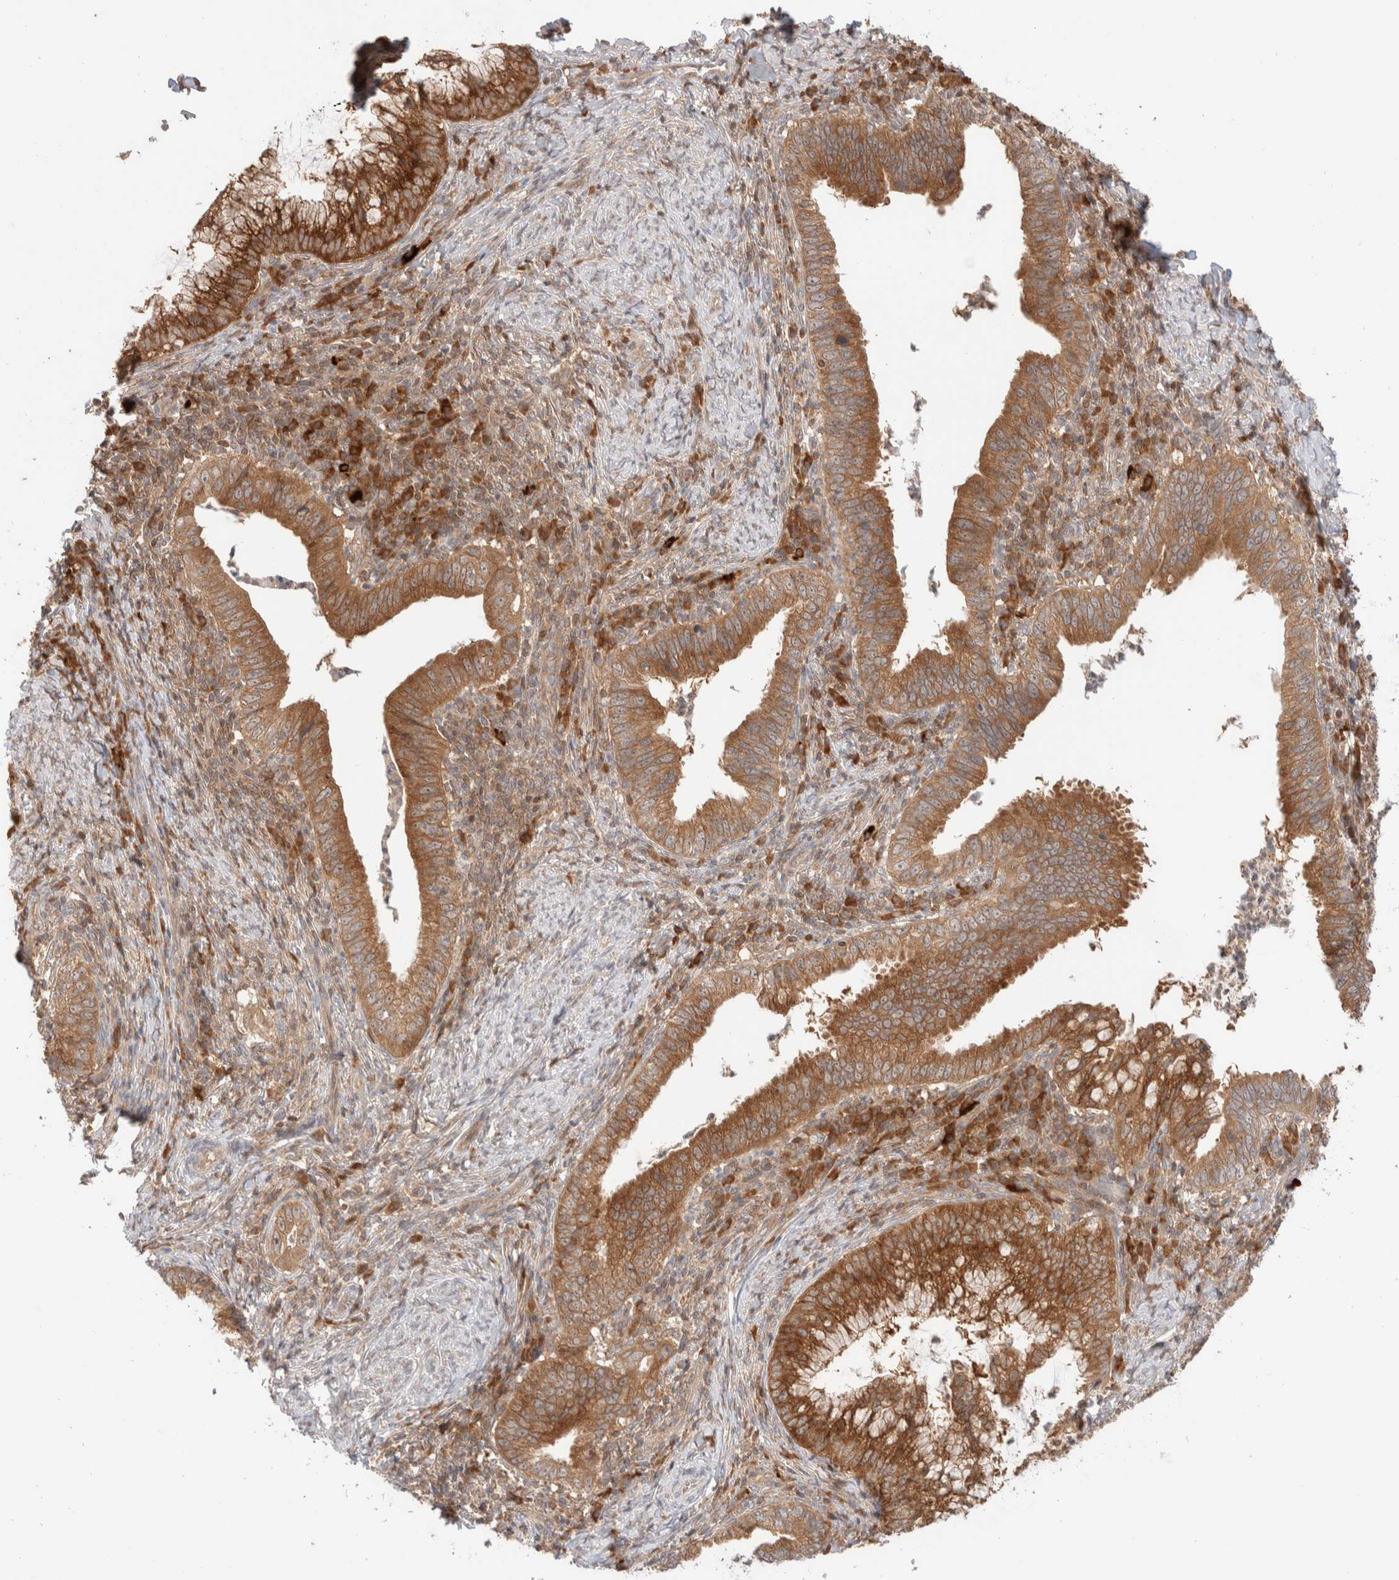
{"staining": {"intensity": "strong", "quantity": ">75%", "location": "cytoplasmic/membranous"}, "tissue": "cervical cancer", "cell_type": "Tumor cells", "image_type": "cancer", "snomed": [{"axis": "morphology", "description": "Adenocarcinoma, NOS"}, {"axis": "topography", "description": "Cervix"}], "caption": "Immunohistochemical staining of human cervical cancer demonstrates high levels of strong cytoplasmic/membranous protein positivity in approximately >75% of tumor cells. The staining was performed using DAB, with brown indicating positive protein expression. Nuclei are stained blue with hematoxylin.", "gene": "XKR4", "patient": {"sex": "female", "age": 36}}